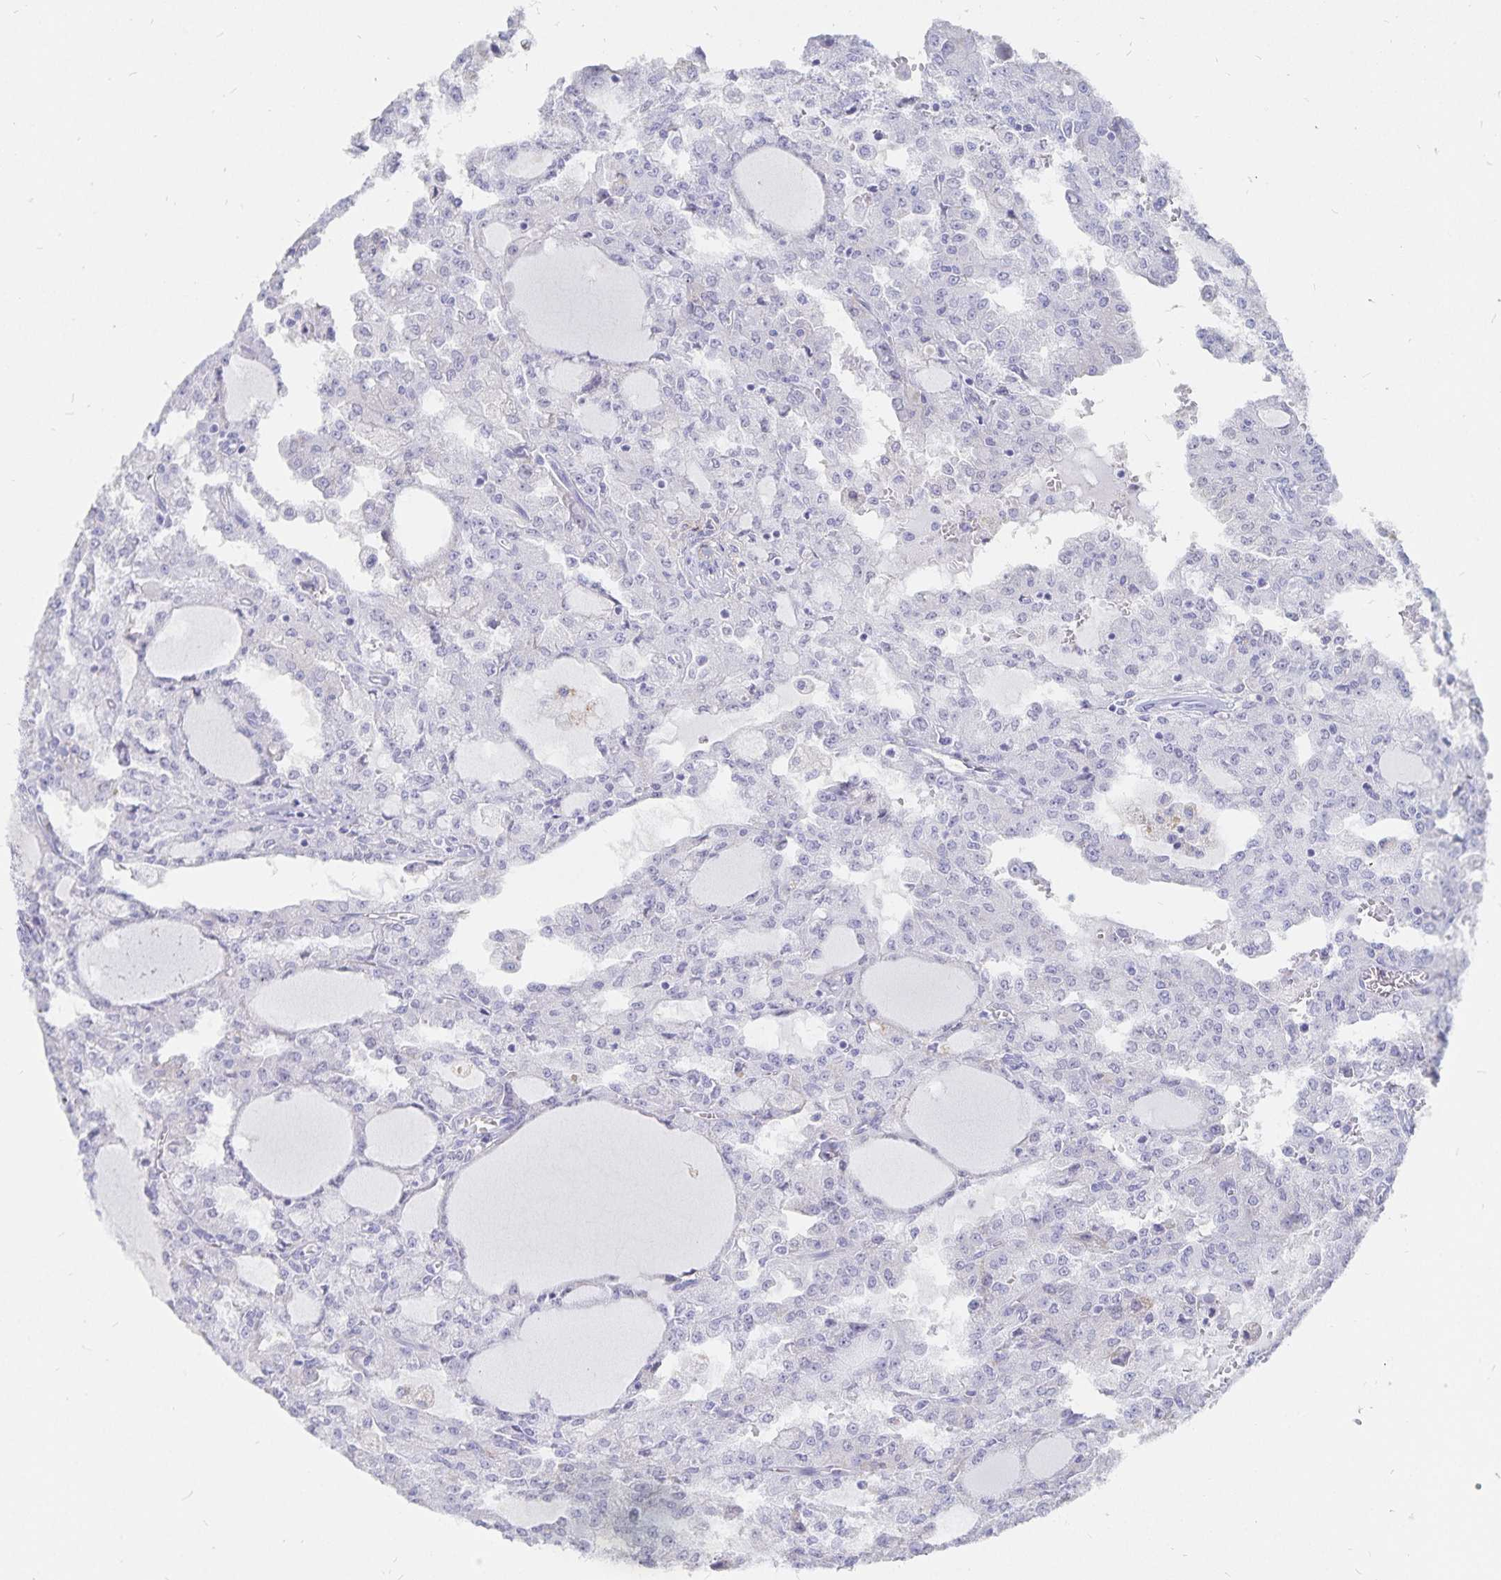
{"staining": {"intensity": "negative", "quantity": "none", "location": "none"}, "tissue": "head and neck cancer", "cell_type": "Tumor cells", "image_type": "cancer", "snomed": [{"axis": "morphology", "description": "Adenocarcinoma, NOS"}, {"axis": "topography", "description": "Head-Neck"}], "caption": "This is an immunohistochemistry (IHC) image of human head and neck cancer (adenocarcinoma). There is no positivity in tumor cells.", "gene": "INSL5", "patient": {"sex": "male", "age": 64}}